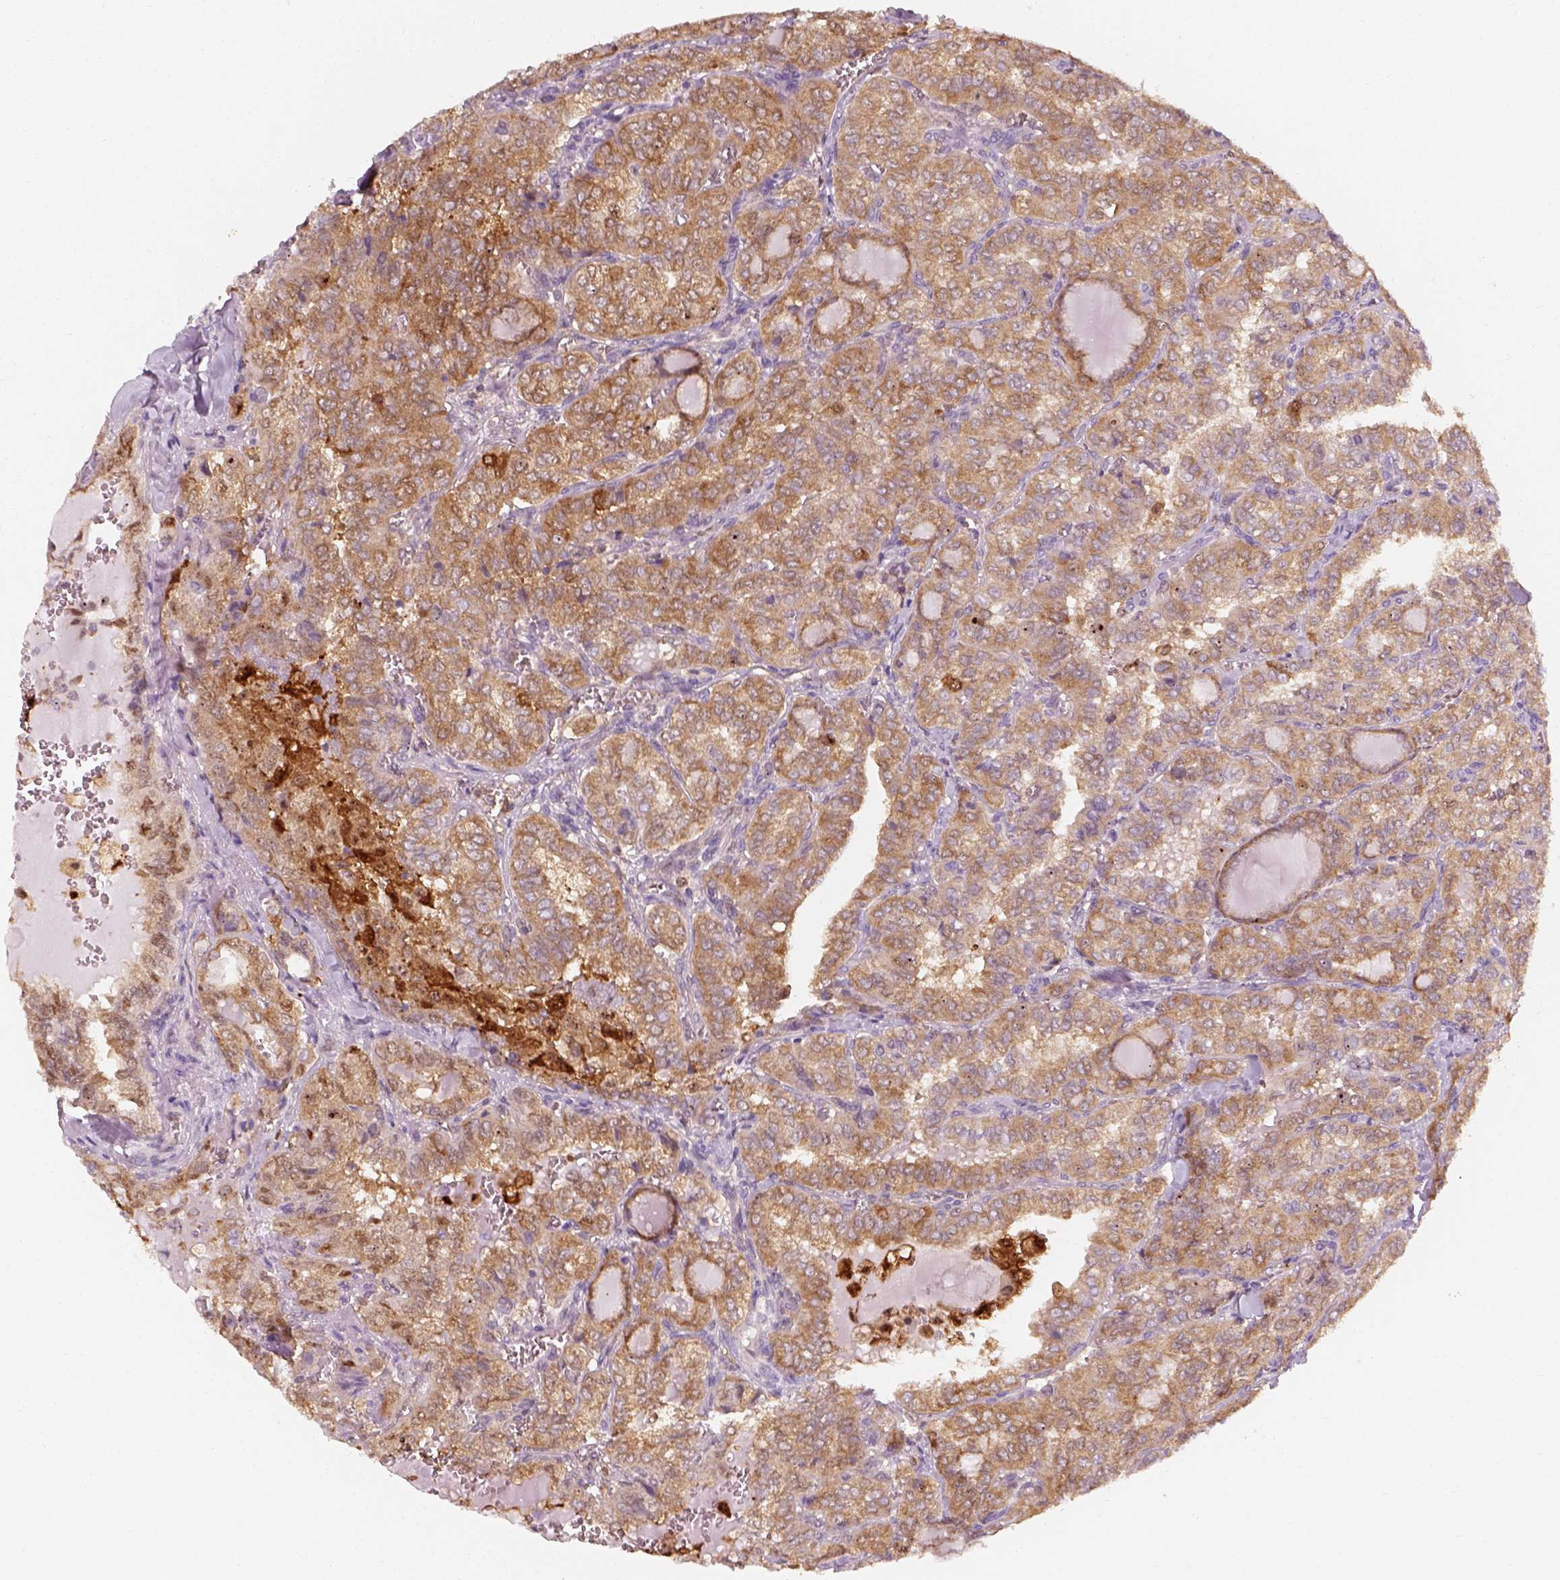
{"staining": {"intensity": "moderate", "quantity": ">75%", "location": "cytoplasmic/membranous"}, "tissue": "thyroid cancer", "cell_type": "Tumor cells", "image_type": "cancer", "snomed": [{"axis": "morphology", "description": "Papillary adenocarcinoma, NOS"}, {"axis": "topography", "description": "Thyroid gland"}], "caption": "High-magnification brightfield microscopy of thyroid cancer stained with DAB (3,3'-diaminobenzidine) (brown) and counterstained with hematoxylin (blue). tumor cells exhibit moderate cytoplasmic/membranous positivity is appreciated in about>75% of cells.", "gene": "SQSTM1", "patient": {"sex": "female", "age": 41}}